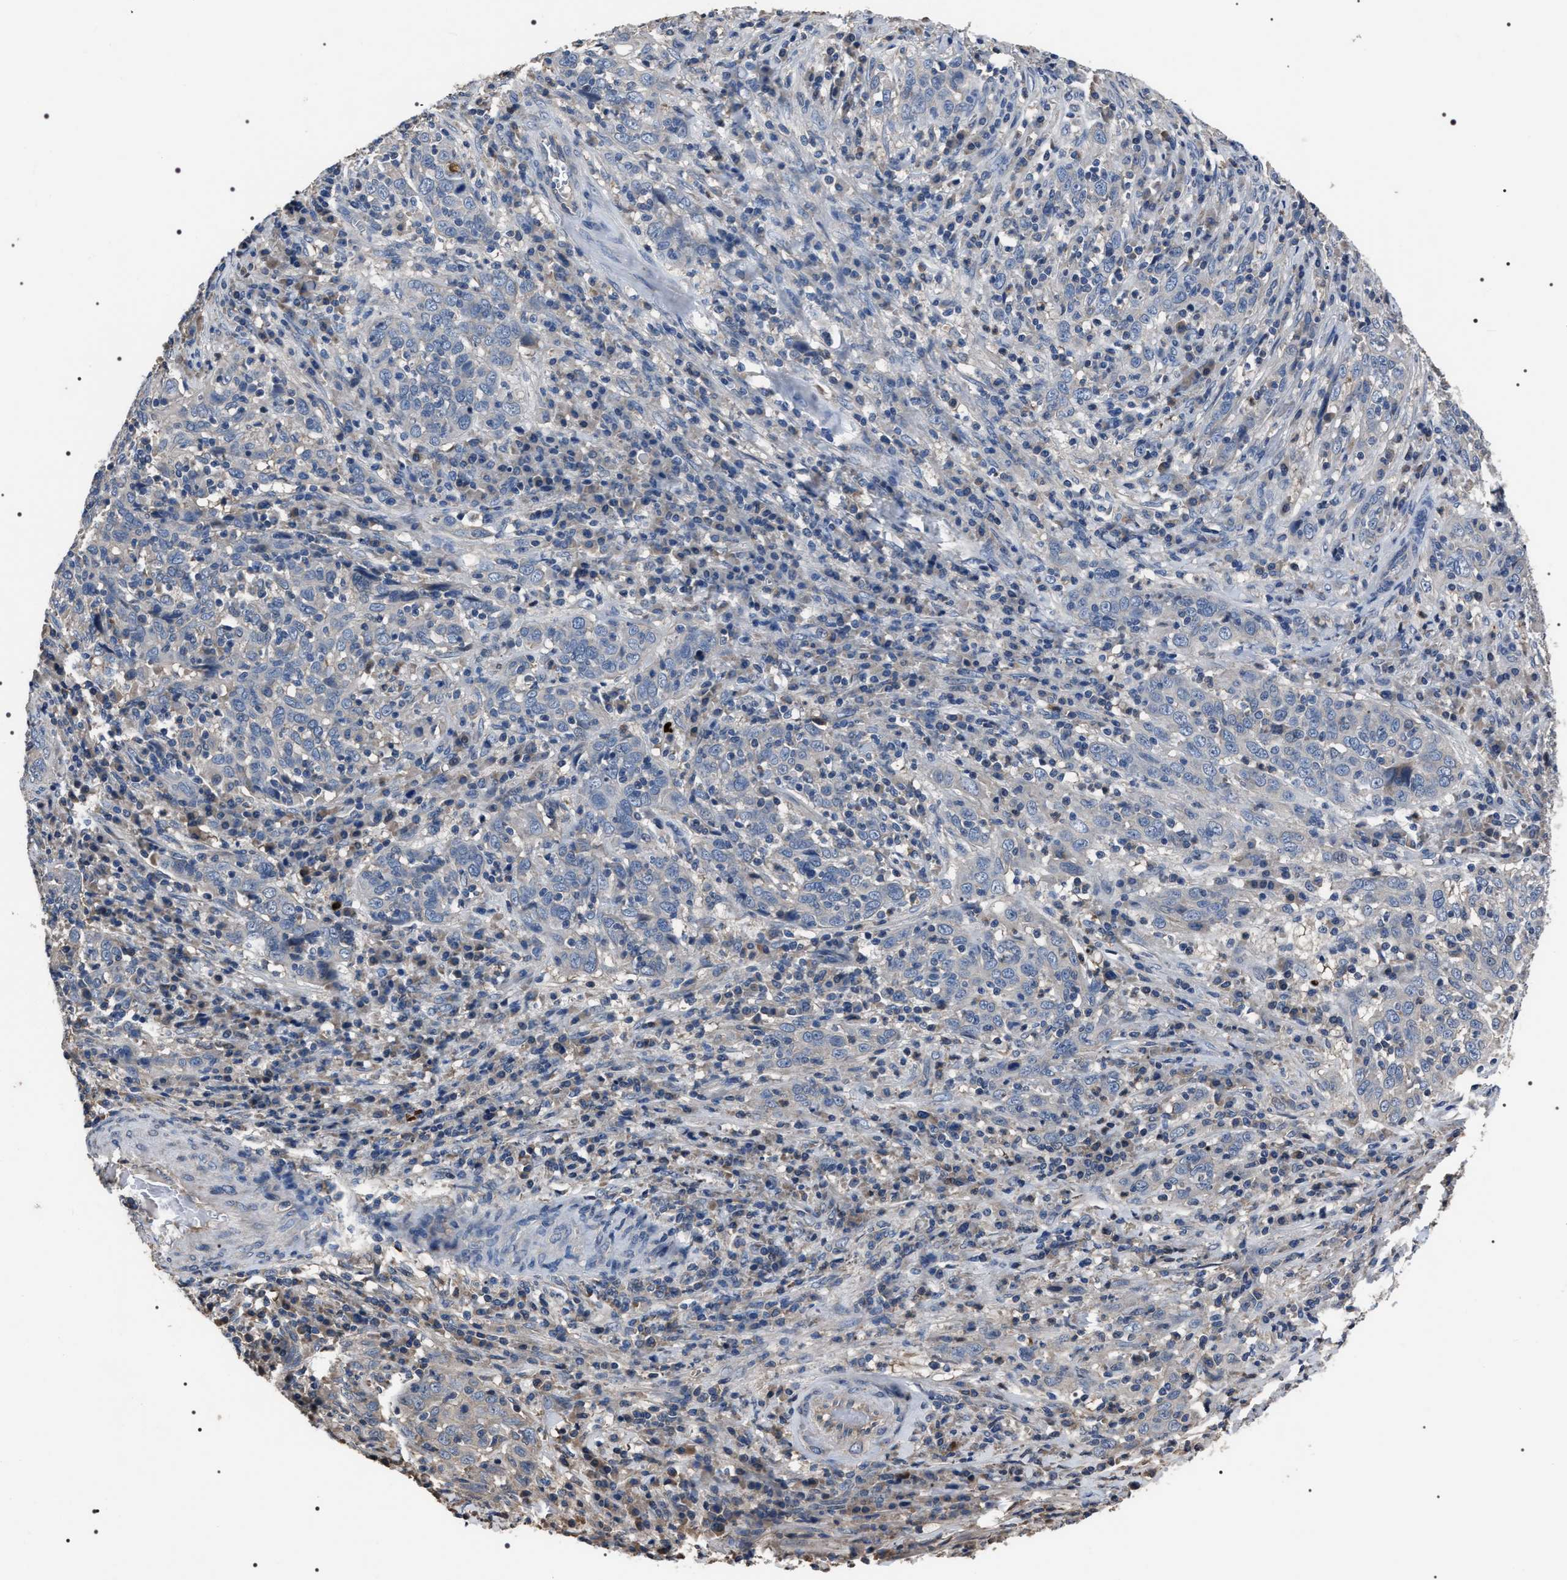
{"staining": {"intensity": "negative", "quantity": "none", "location": "none"}, "tissue": "cervical cancer", "cell_type": "Tumor cells", "image_type": "cancer", "snomed": [{"axis": "morphology", "description": "Squamous cell carcinoma, NOS"}, {"axis": "topography", "description": "Cervix"}], "caption": "Photomicrograph shows no significant protein positivity in tumor cells of cervical cancer.", "gene": "TRIM54", "patient": {"sex": "female", "age": 46}}